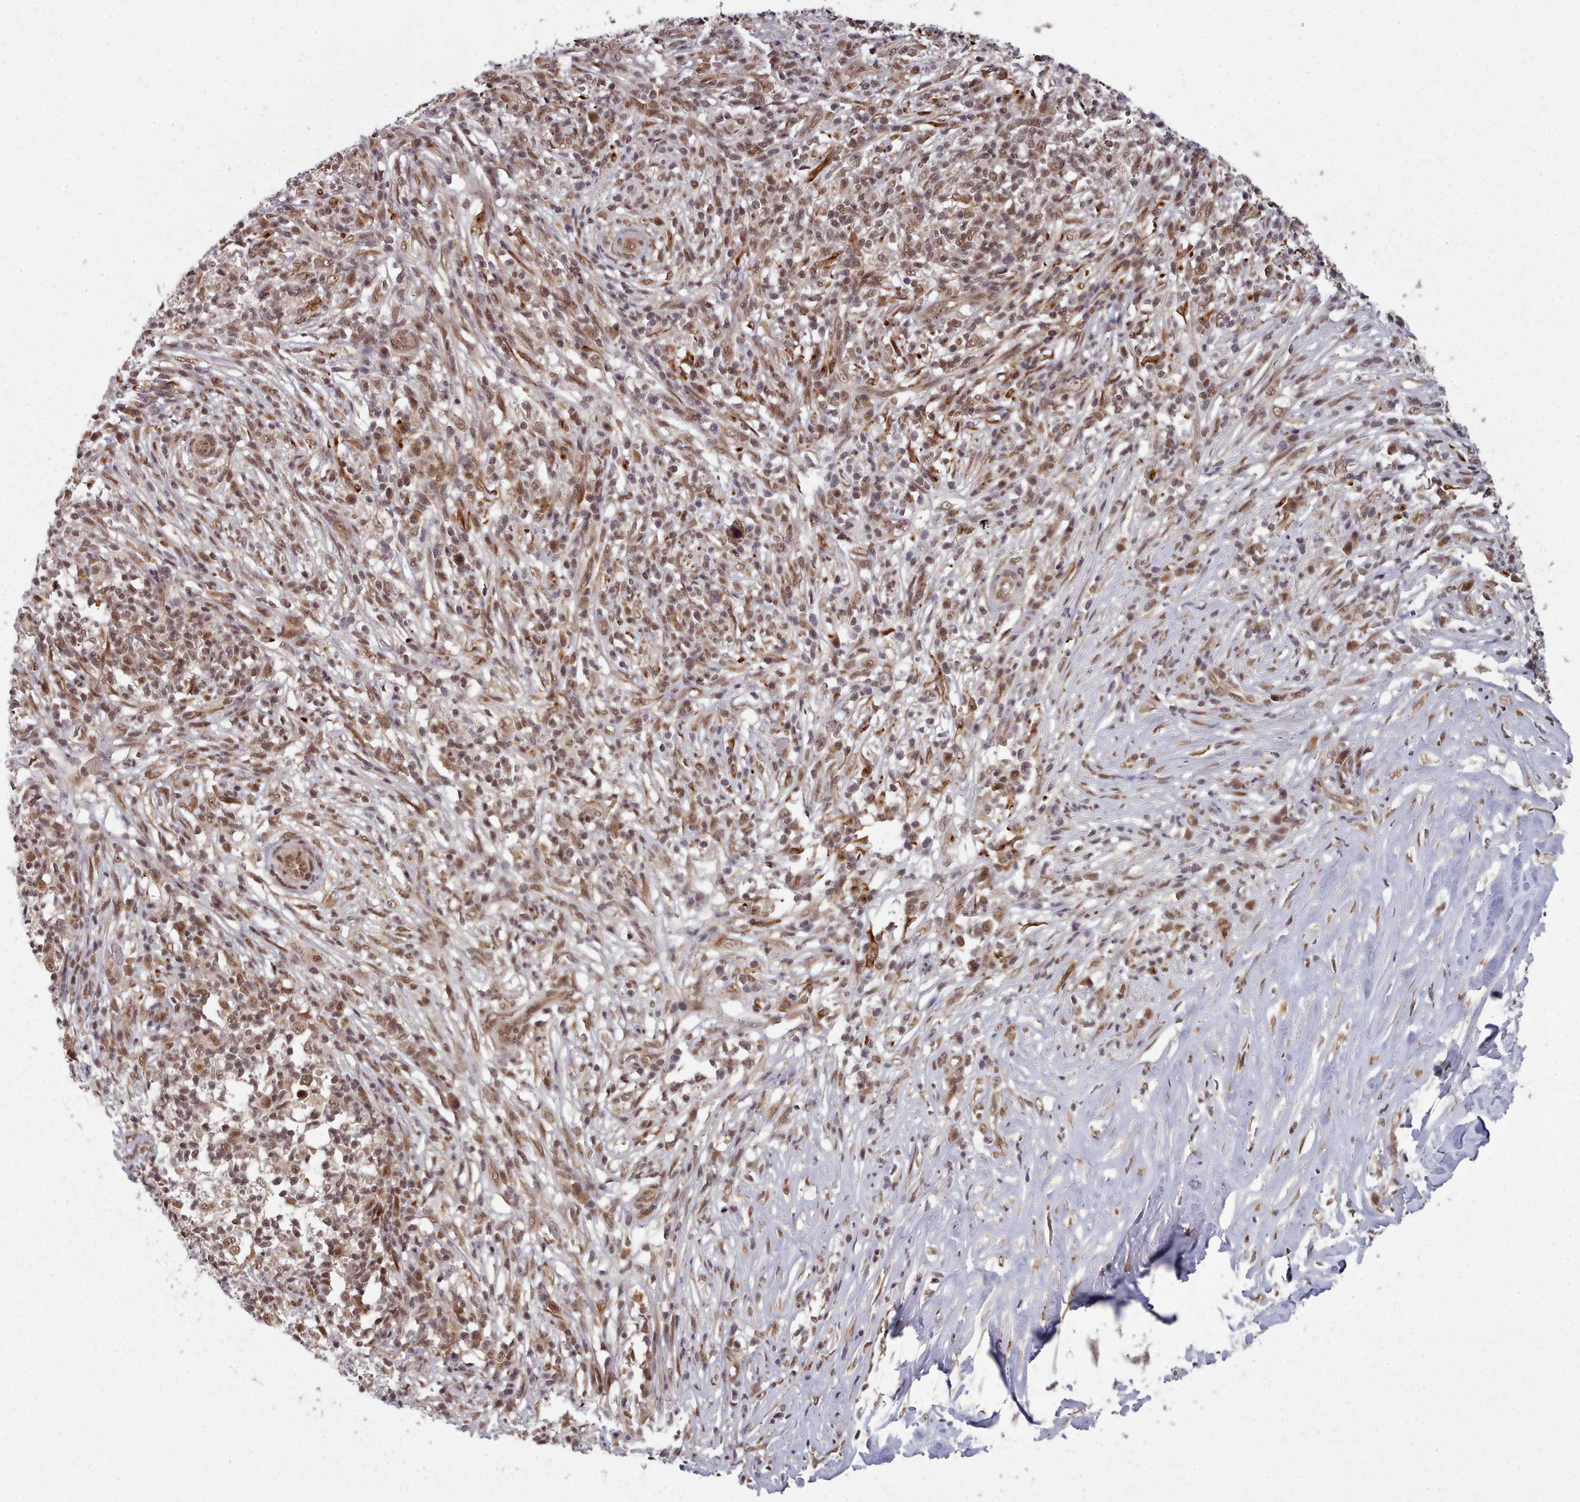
{"staining": {"intensity": "weak", "quantity": ">75%", "location": "cytoplasmic/membranous,nuclear"}, "tissue": "melanoma", "cell_type": "Tumor cells", "image_type": "cancer", "snomed": [{"axis": "morphology", "description": "Malignant melanoma, NOS"}, {"axis": "topography", "description": "Skin"}], "caption": "Malignant melanoma tissue shows weak cytoplasmic/membranous and nuclear expression in approximately >75% of tumor cells, visualized by immunohistochemistry. (DAB = brown stain, brightfield microscopy at high magnification).", "gene": "DHX8", "patient": {"sex": "male", "age": 66}}